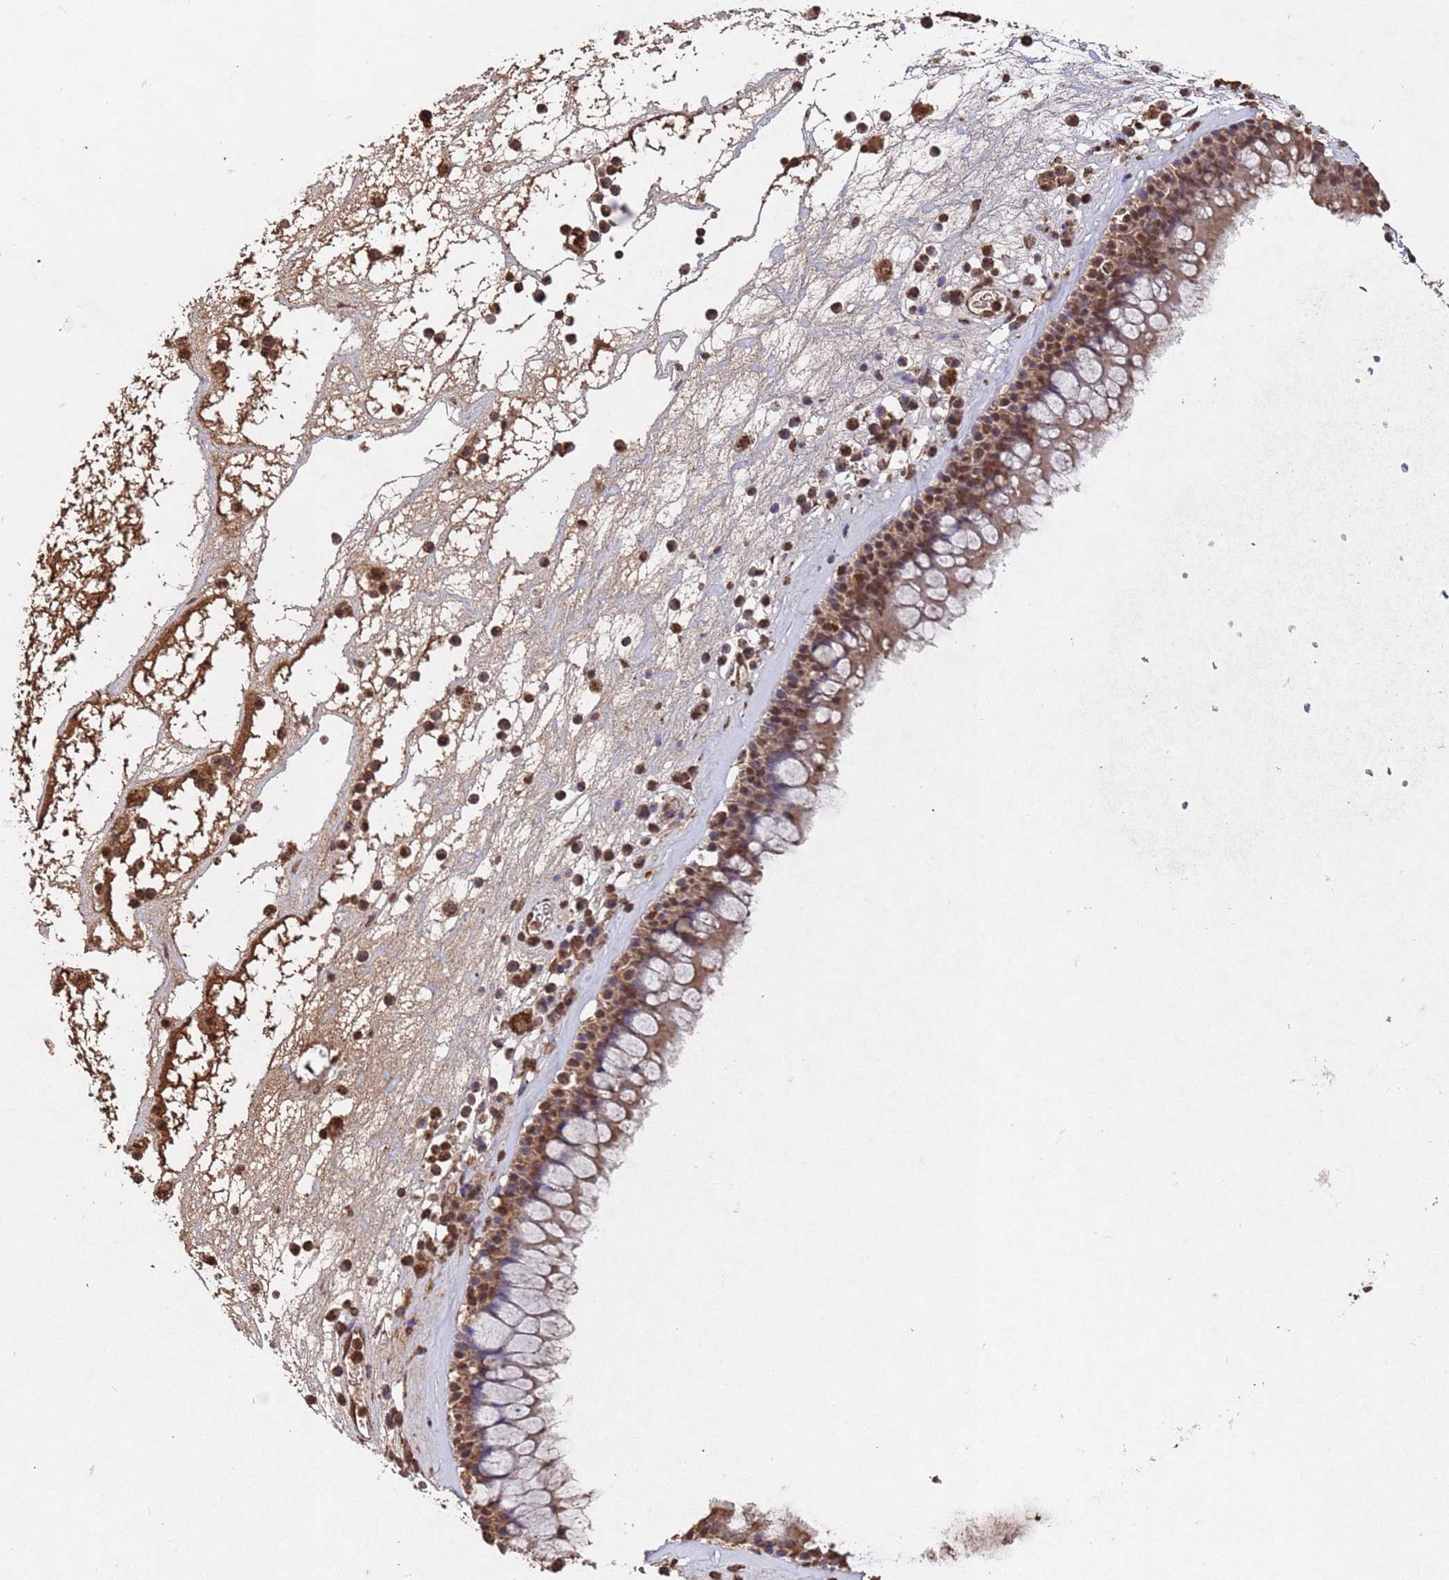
{"staining": {"intensity": "moderate", "quantity": ">75%", "location": "cytoplasmic/membranous,nuclear"}, "tissue": "nasopharynx", "cell_type": "Respiratory epithelial cells", "image_type": "normal", "snomed": [{"axis": "morphology", "description": "Normal tissue, NOS"}, {"axis": "morphology", "description": "Inflammation, NOS"}, {"axis": "topography", "description": "Nasopharynx"}], "caption": "Immunohistochemistry (IHC) of benign nasopharynx shows medium levels of moderate cytoplasmic/membranous,nuclear staining in approximately >75% of respiratory epithelial cells. (DAB IHC with brightfield microscopy, high magnification).", "gene": "HDAC10", "patient": {"sex": "male", "age": 70}}